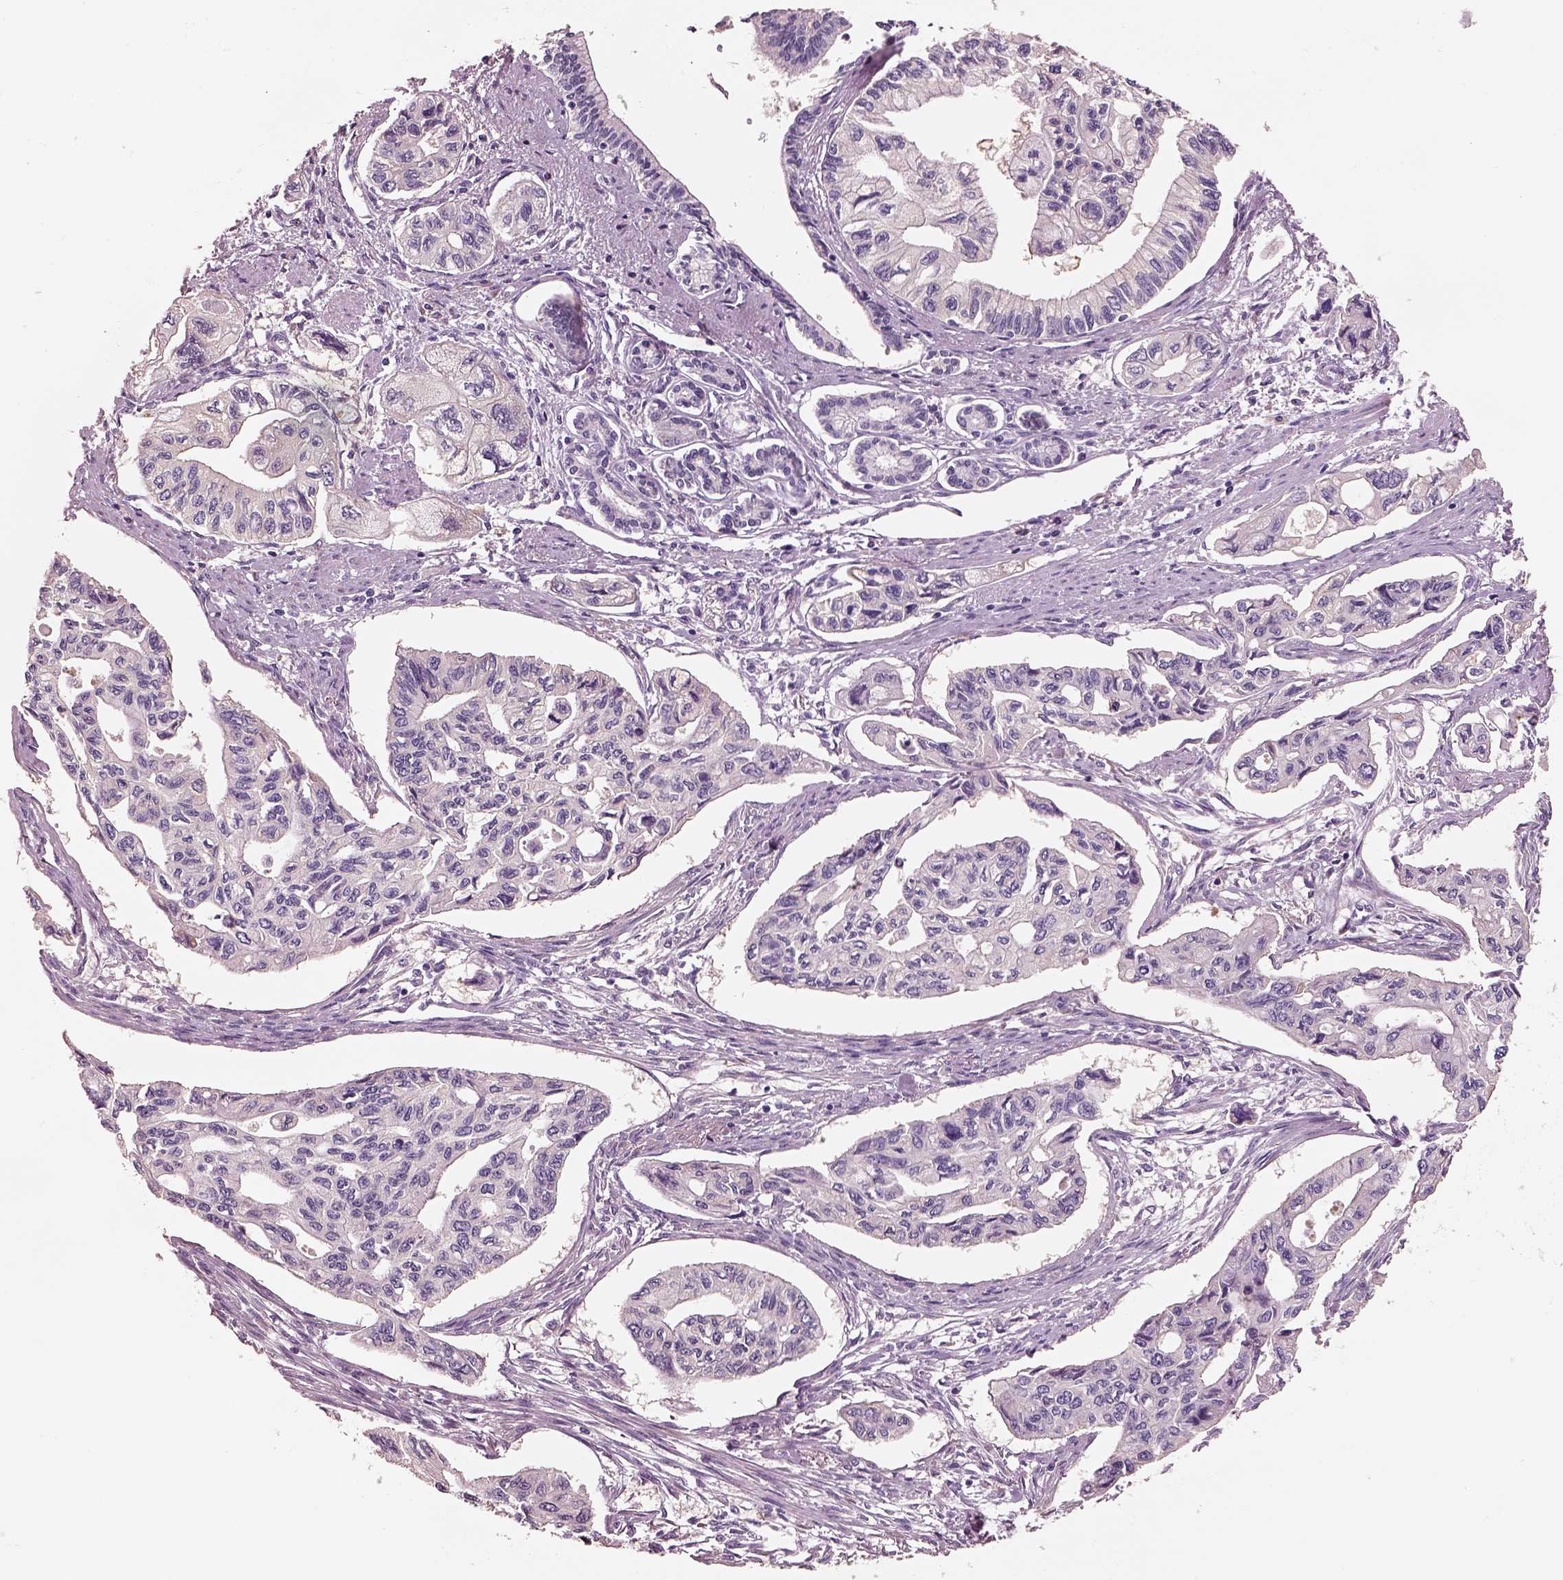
{"staining": {"intensity": "negative", "quantity": "none", "location": "none"}, "tissue": "pancreatic cancer", "cell_type": "Tumor cells", "image_type": "cancer", "snomed": [{"axis": "morphology", "description": "Adenocarcinoma, NOS"}, {"axis": "topography", "description": "Pancreas"}], "caption": "DAB immunohistochemical staining of pancreatic cancer demonstrates no significant expression in tumor cells.", "gene": "ELSPBP1", "patient": {"sex": "female", "age": 76}}